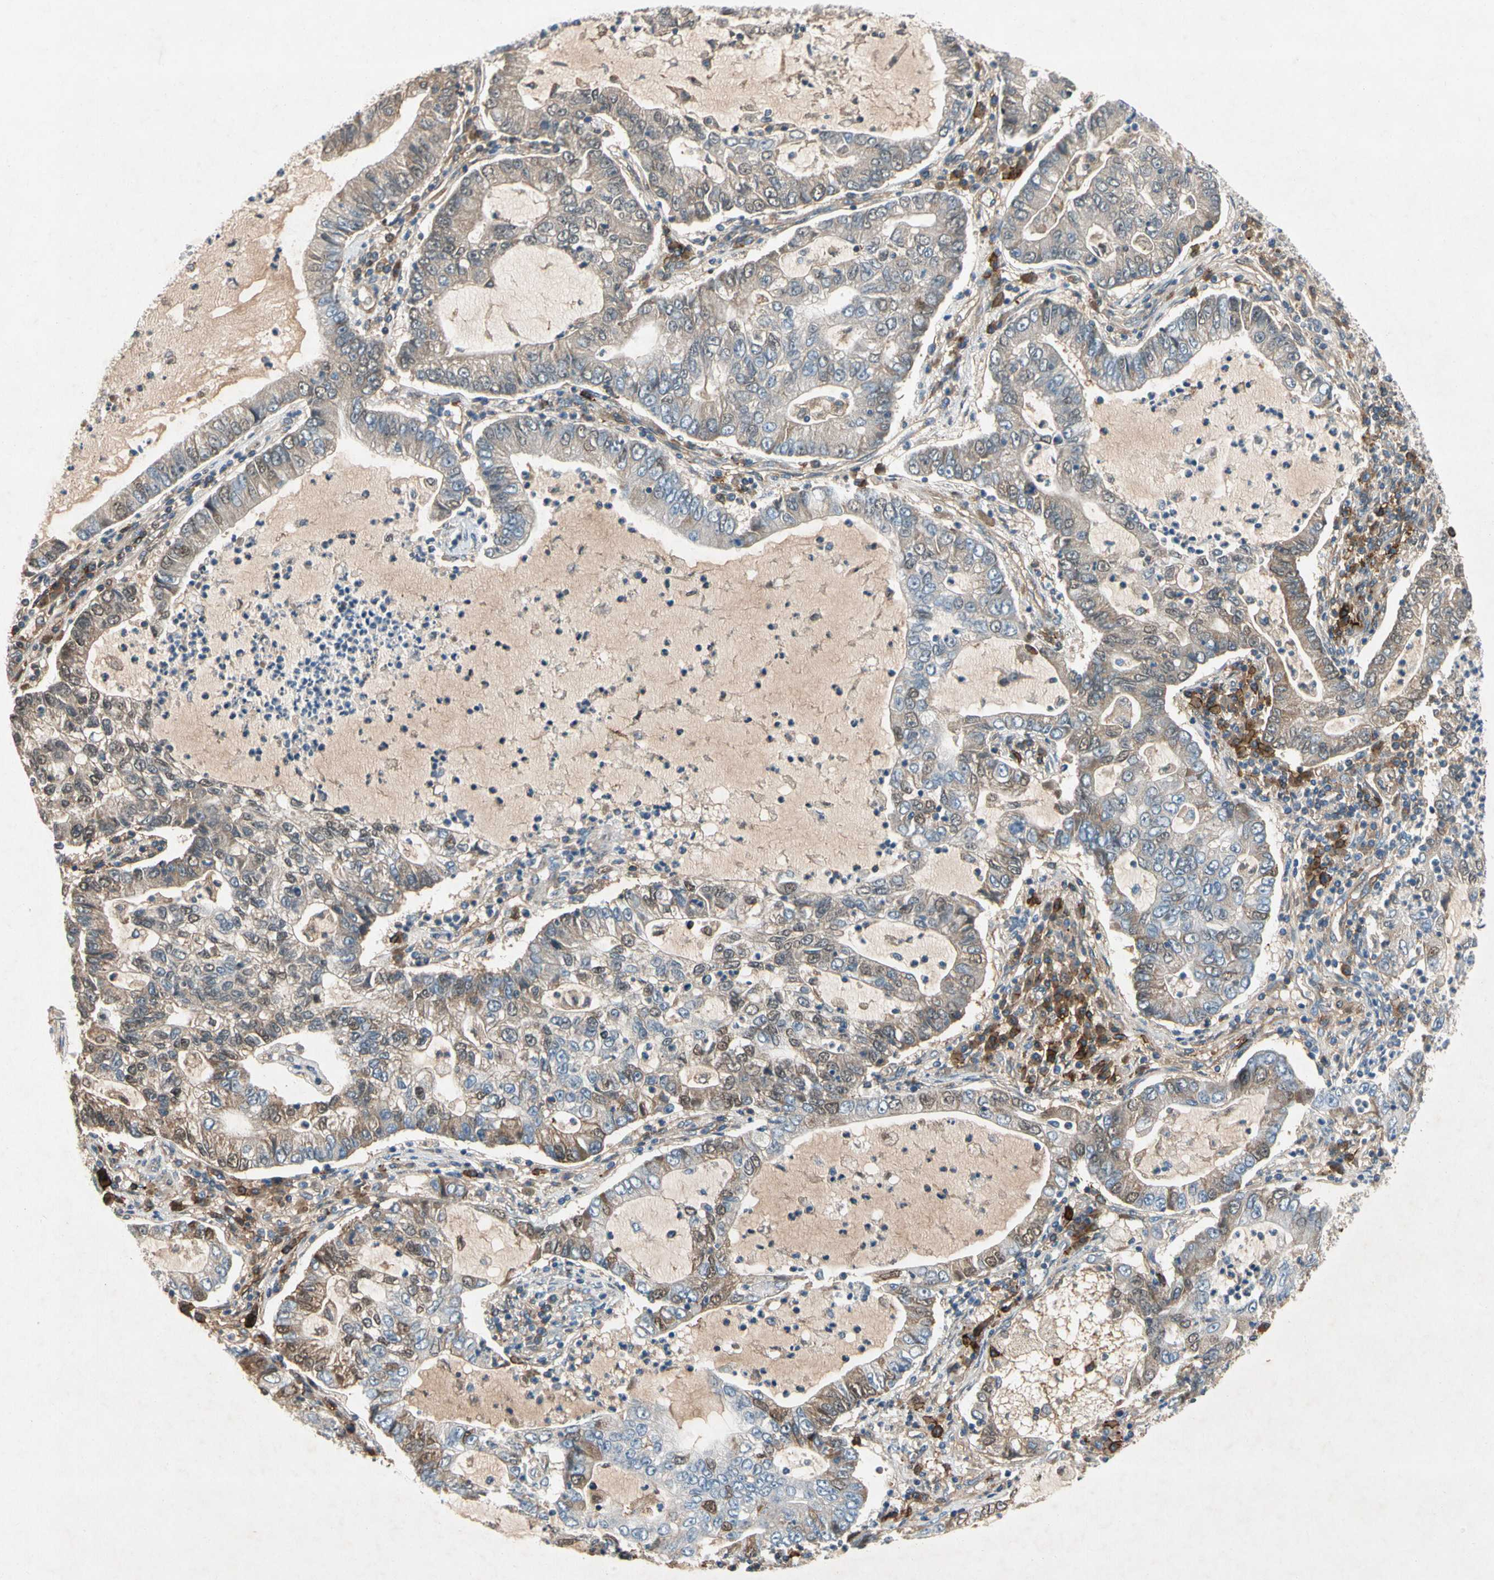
{"staining": {"intensity": "moderate", "quantity": ">75%", "location": "cytoplasmic/membranous,nuclear"}, "tissue": "lung cancer", "cell_type": "Tumor cells", "image_type": "cancer", "snomed": [{"axis": "morphology", "description": "Adenocarcinoma, NOS"}, {"axis": "topography", "description": "Lung"}], "caption": "Protein analysis of lung cancer (adenocarcinoma) tissue shows moderate cytoplasmic/membranous and nuclear positivity in about >75% of tumor cells. The staining is performed using DAB (3,3'-diaminobenzidine) brown chromogen to label protein expression. The nuclei are counter-stained blue using hematoxylin.", "gene": "NDFIP2", "patient": {"sex": "female", "age": 51}}